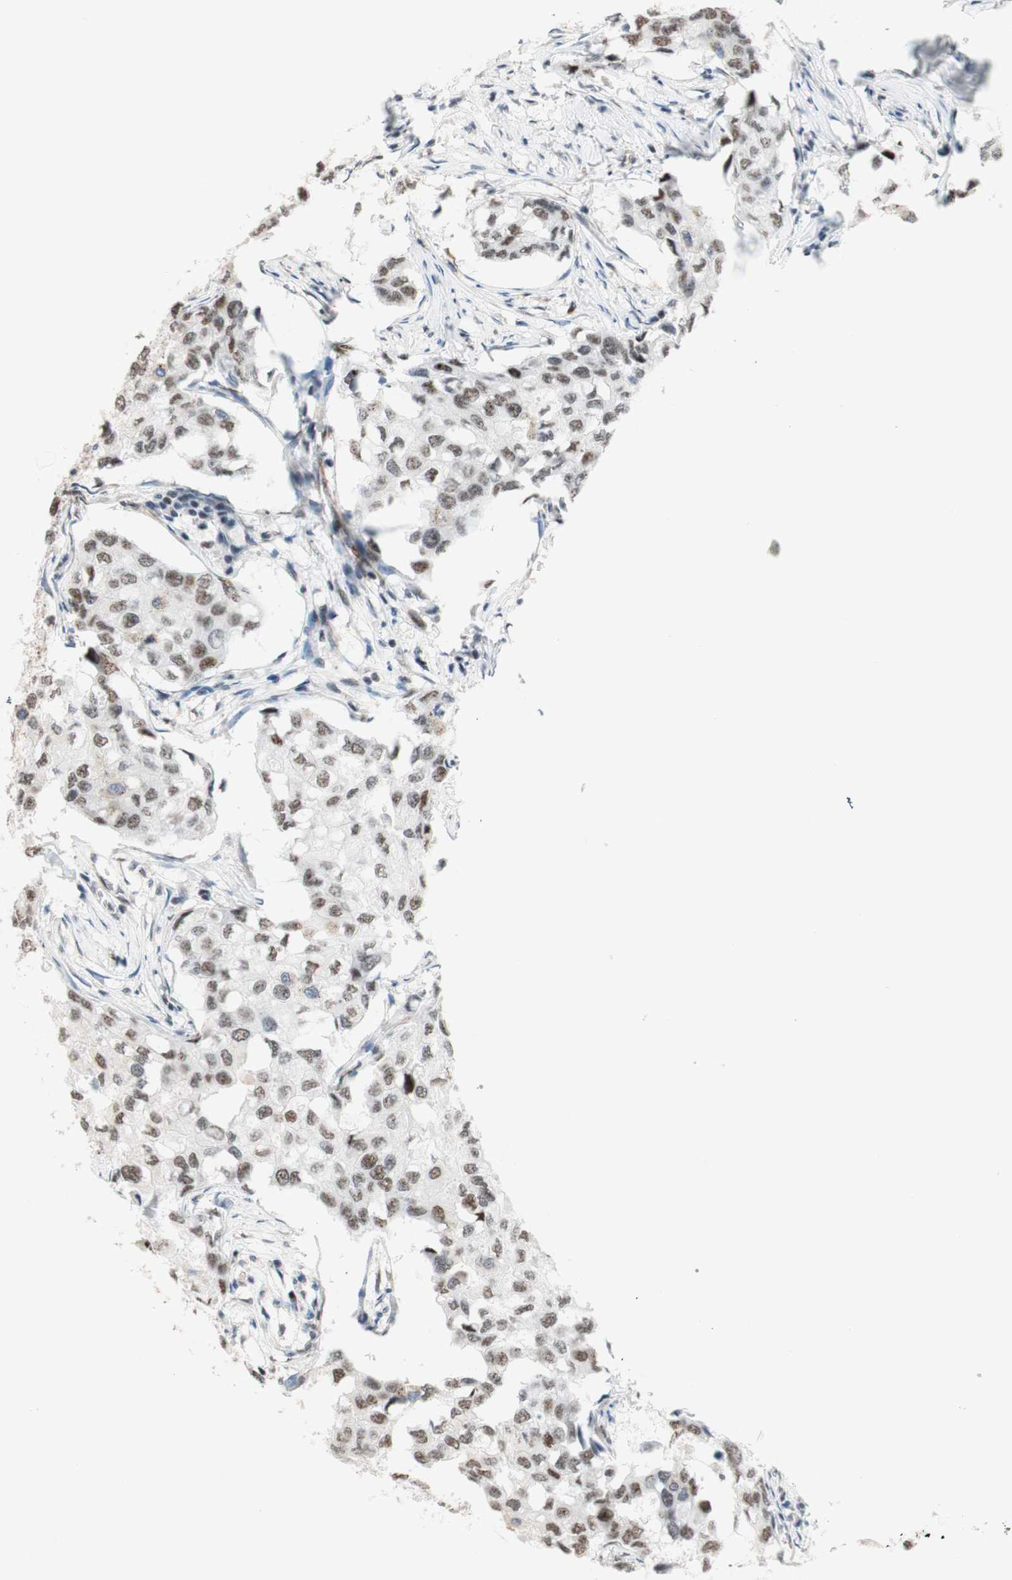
{"staining": {"intensity": "weak", "quantity": ">75%", "location": "nuclear"}, "tissue": "breast cancer", "cell_type": "Tumor cells", "image_type": "cancer", "snomed": [{"axis": "morphology", "description": "Duct carcinoma"}, {"axis": "topography", "description": "Breast"}], "caption": "Immunohistochemistry histopathology image of neoplastic tissue: human breast cancer (infiltrating ductal carcinoma) stained using immunohistochemistry (IHC) reveals low levels of weak protein expression localized specifically in the nuclear of tumor cells, appearing as a nuclear brown color.", "gene": "SAP18", "patient": {"sex": "female", "age": 27}}